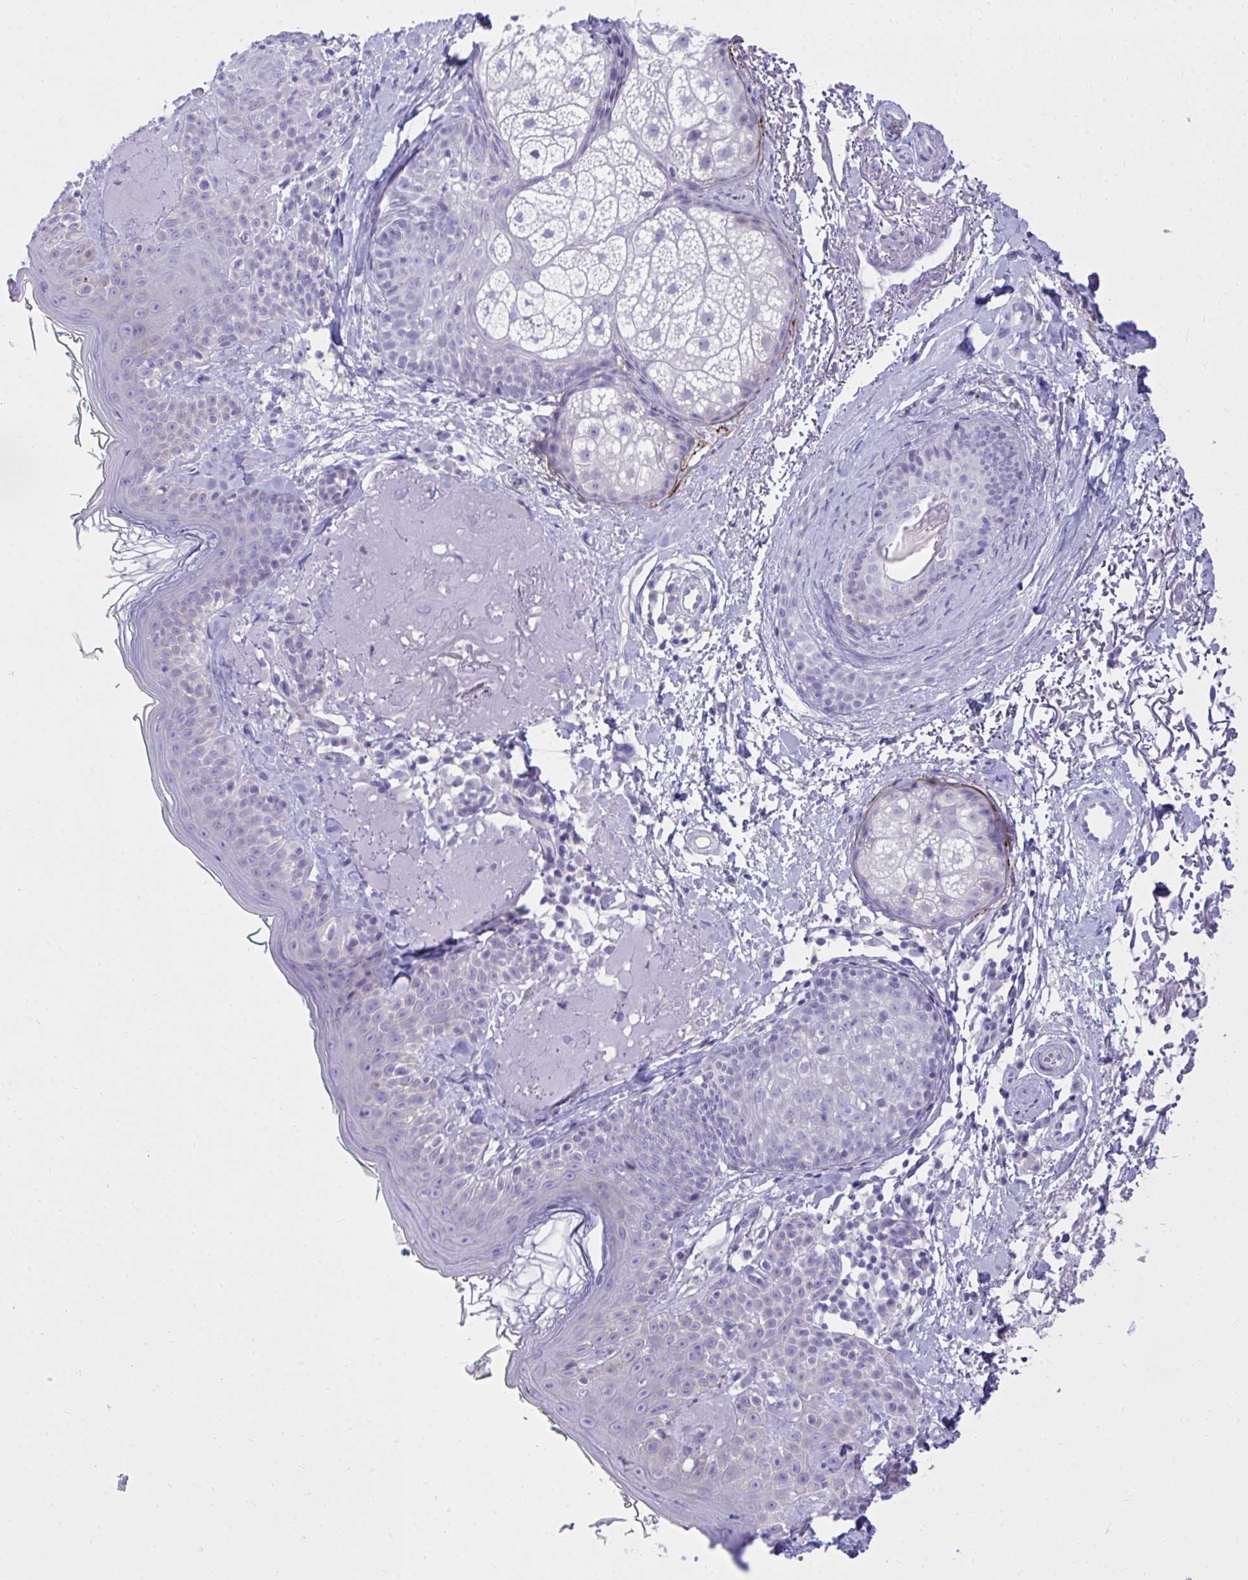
{"staining": {"intensity": "negative", "quantity": "none", "location": "none"}, "tissue": "skin", "cell_type": "Fibroblasts", "image_type": "normal", "snomed": [{"axis": "morphology", "description": "Normal tissue, NOS"}, {"axis": "topography", "description": "Skin"}], "caption": "Immunohistochemical staining of unremarkable skin displays no significant staining in fibroblasts.", "gene": "PLEKHH1", "patient": {"sex": "male", "age": 73}}